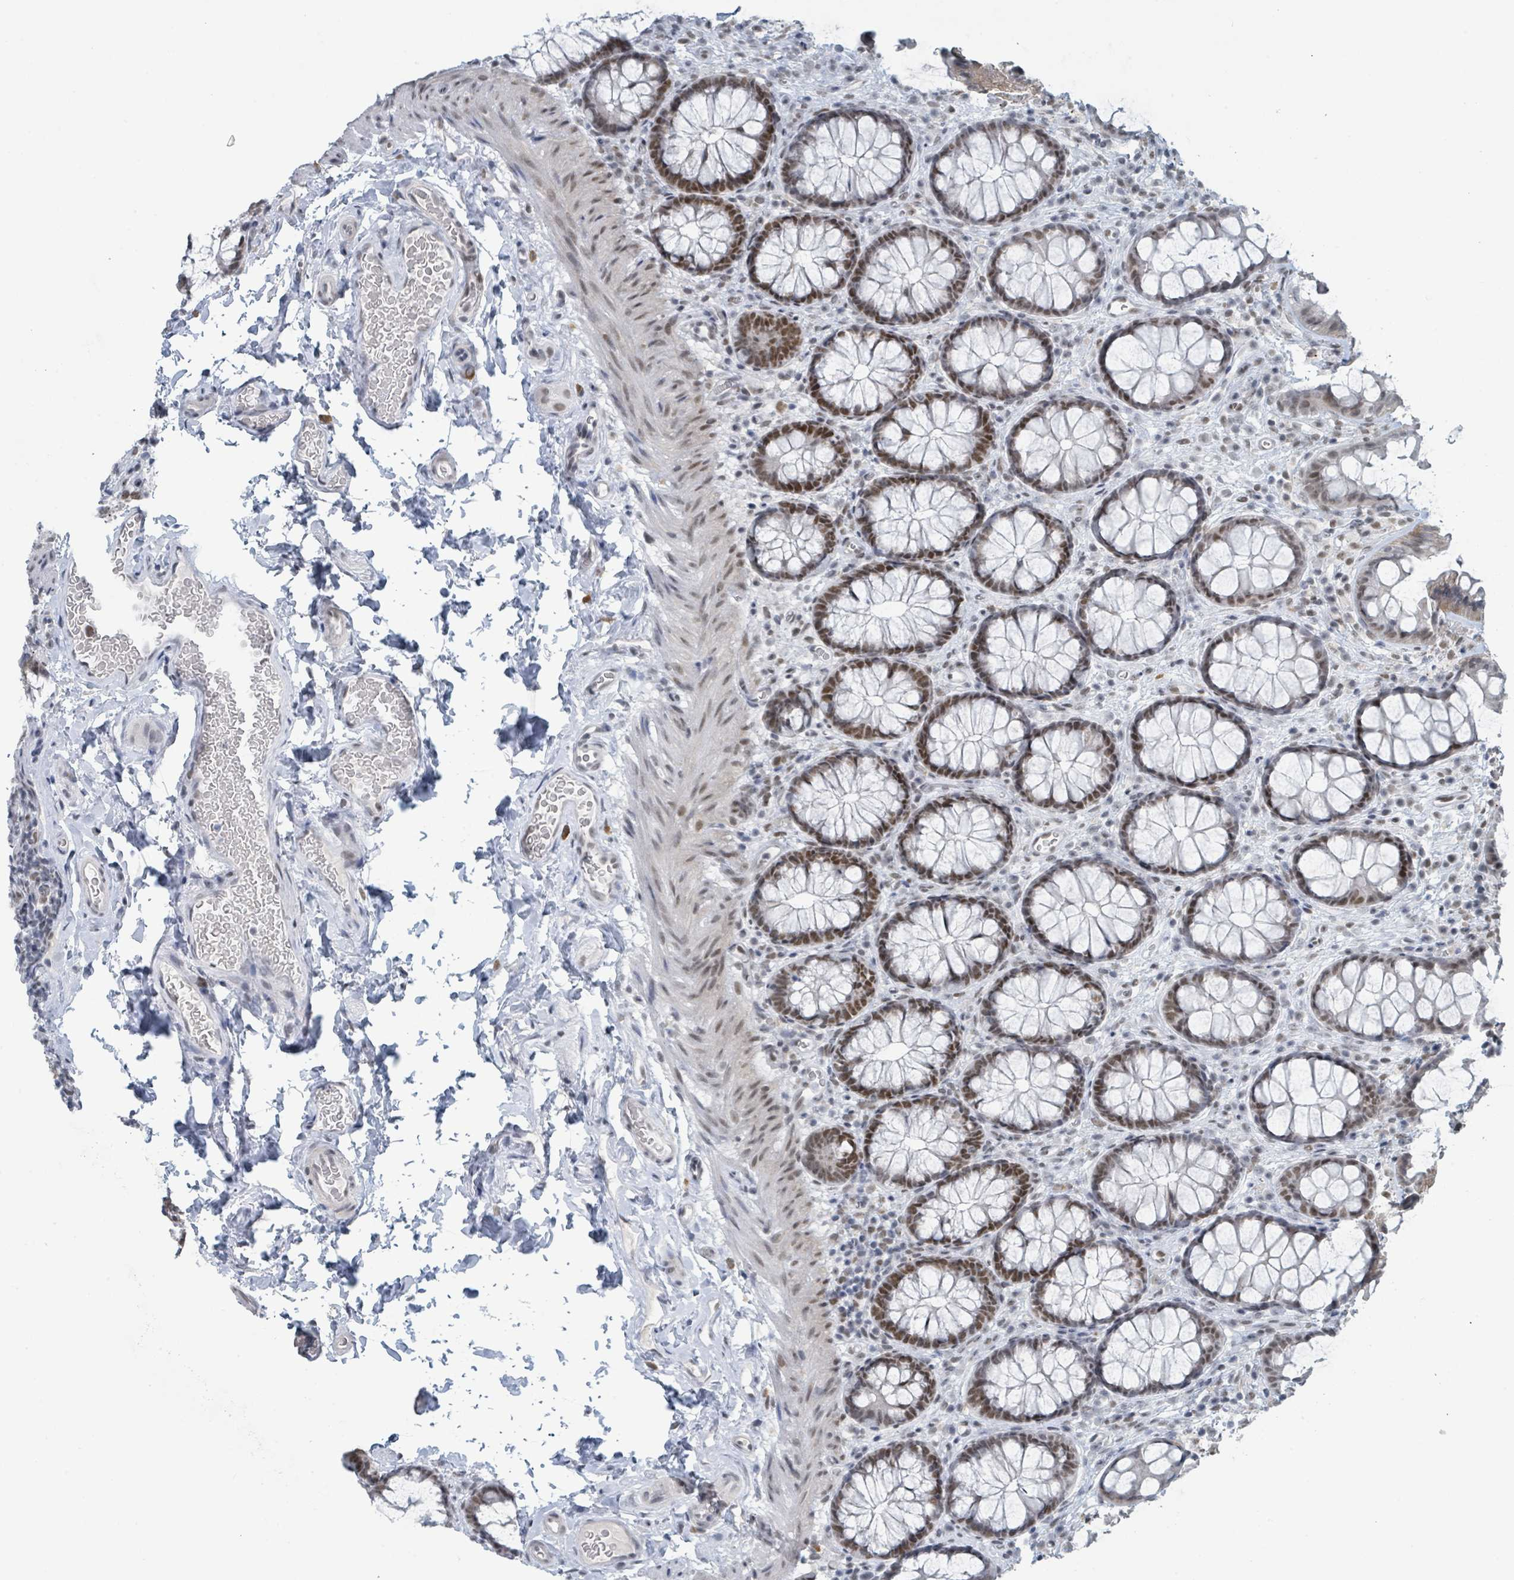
{"staining": {"intensity": "negative", "quantity": "none", "location": "none"}, "tissue": "colon", "cell_type": "Endothelial cells", "image_type": "normal", "snomed": [{"axis": "morphology", "description": "Normal tissue, NOS"}, {"axis": "topography", "description": "Colon"}], "caption": "This is a photomicrograph of IHC staining of normal colon, which shows no expression in endothelial cells.", "gene": "EHMT2", "patient": {"sex": "male", "age": 46}}